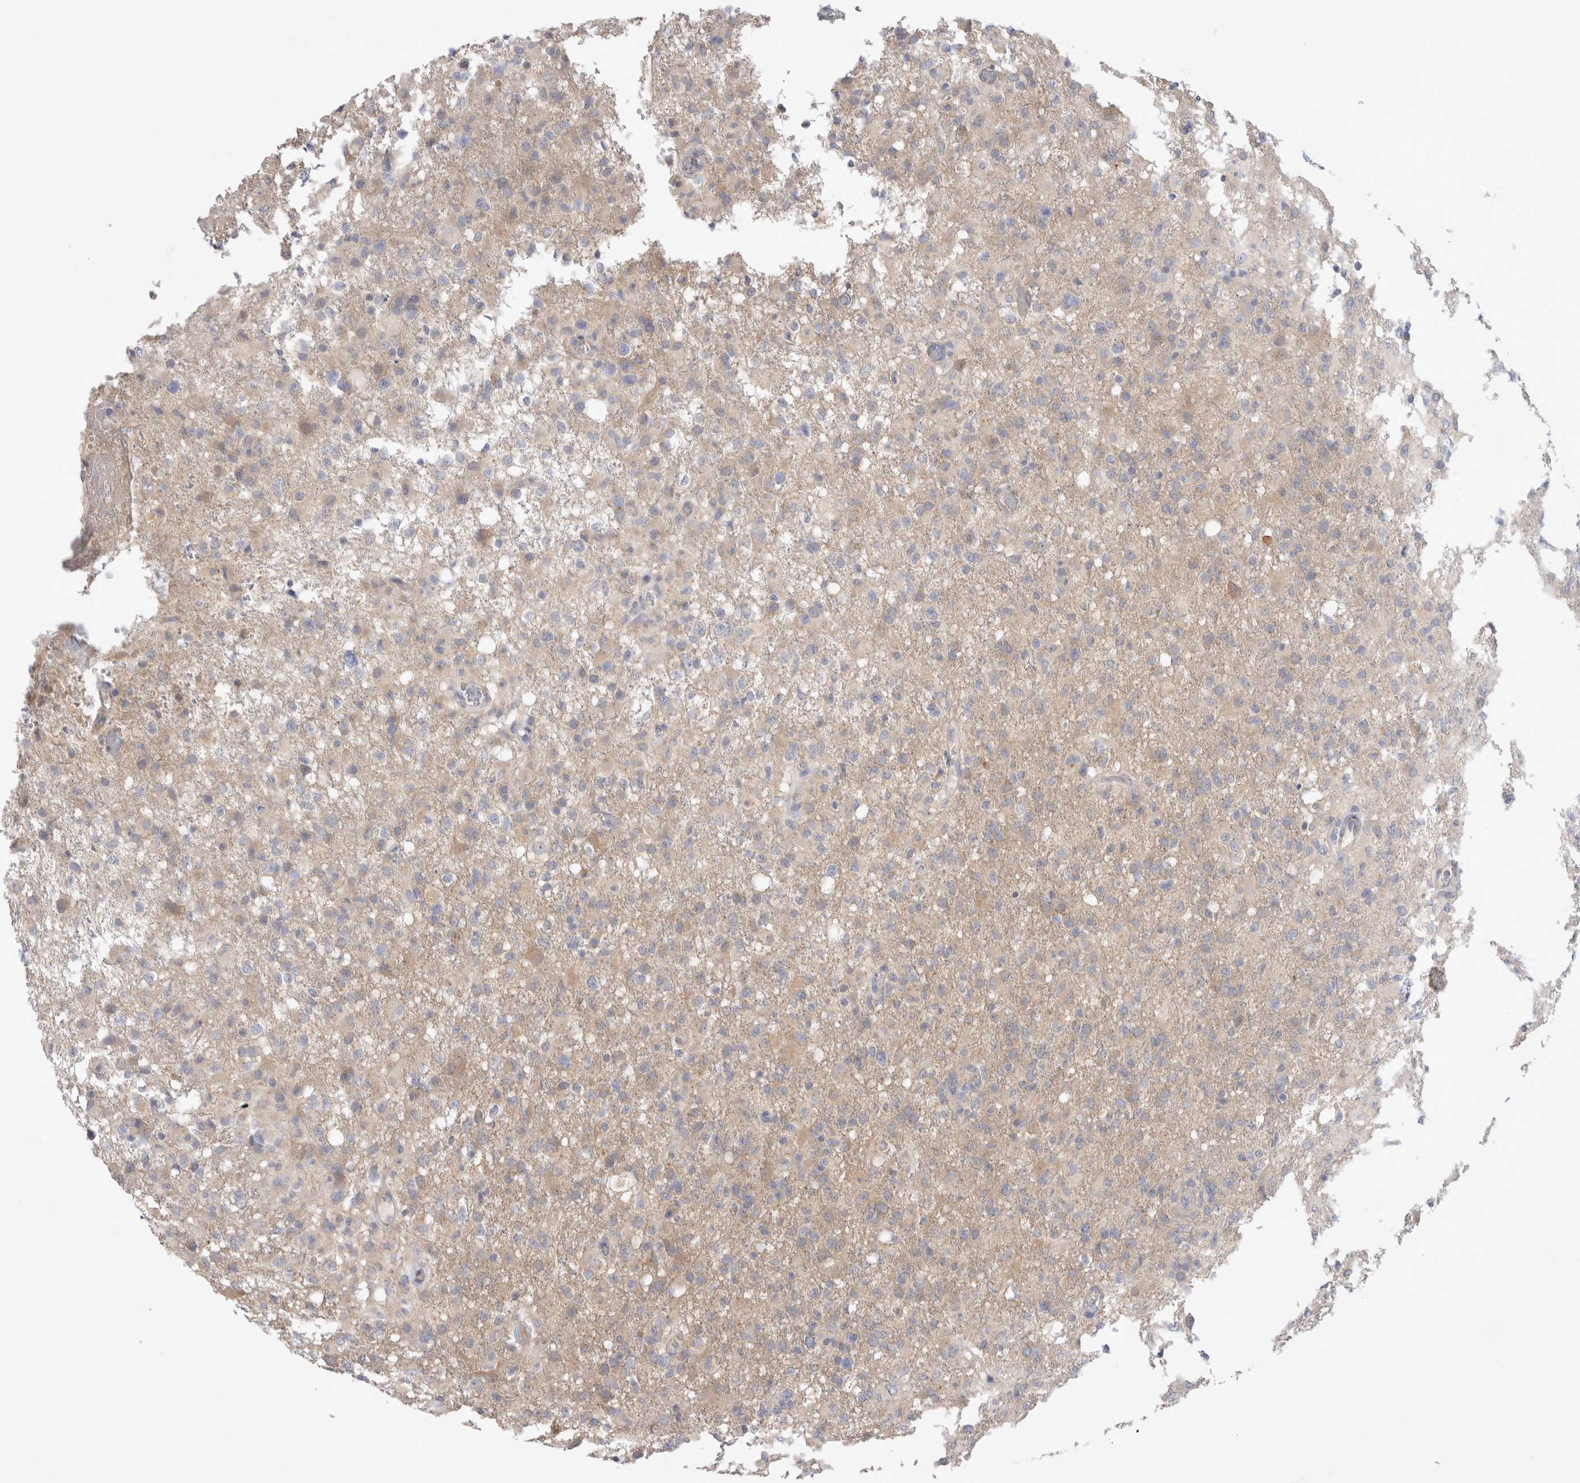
{"staining": {"intensity": "weak", "quantity": "<25%", "location": "cytoplasmic/membranous"}, "tissue": "glioma", "cell_type": "Tumor cells", "image_type": "cancer", "snomed": [{"axis": "morphology", "description": "Glioma, malignant, High grade"}, {"axis": "topography", "description": "Brain"}], "caption": "Micrograph shows no protein staining in tumor cells of glioma tissue. The staining is performed using DAB brown chromogen with nuclei counter-stained in using hematoxylin.", "gene": "IFT74", "patient": {"sex": "female", "age": 57}}